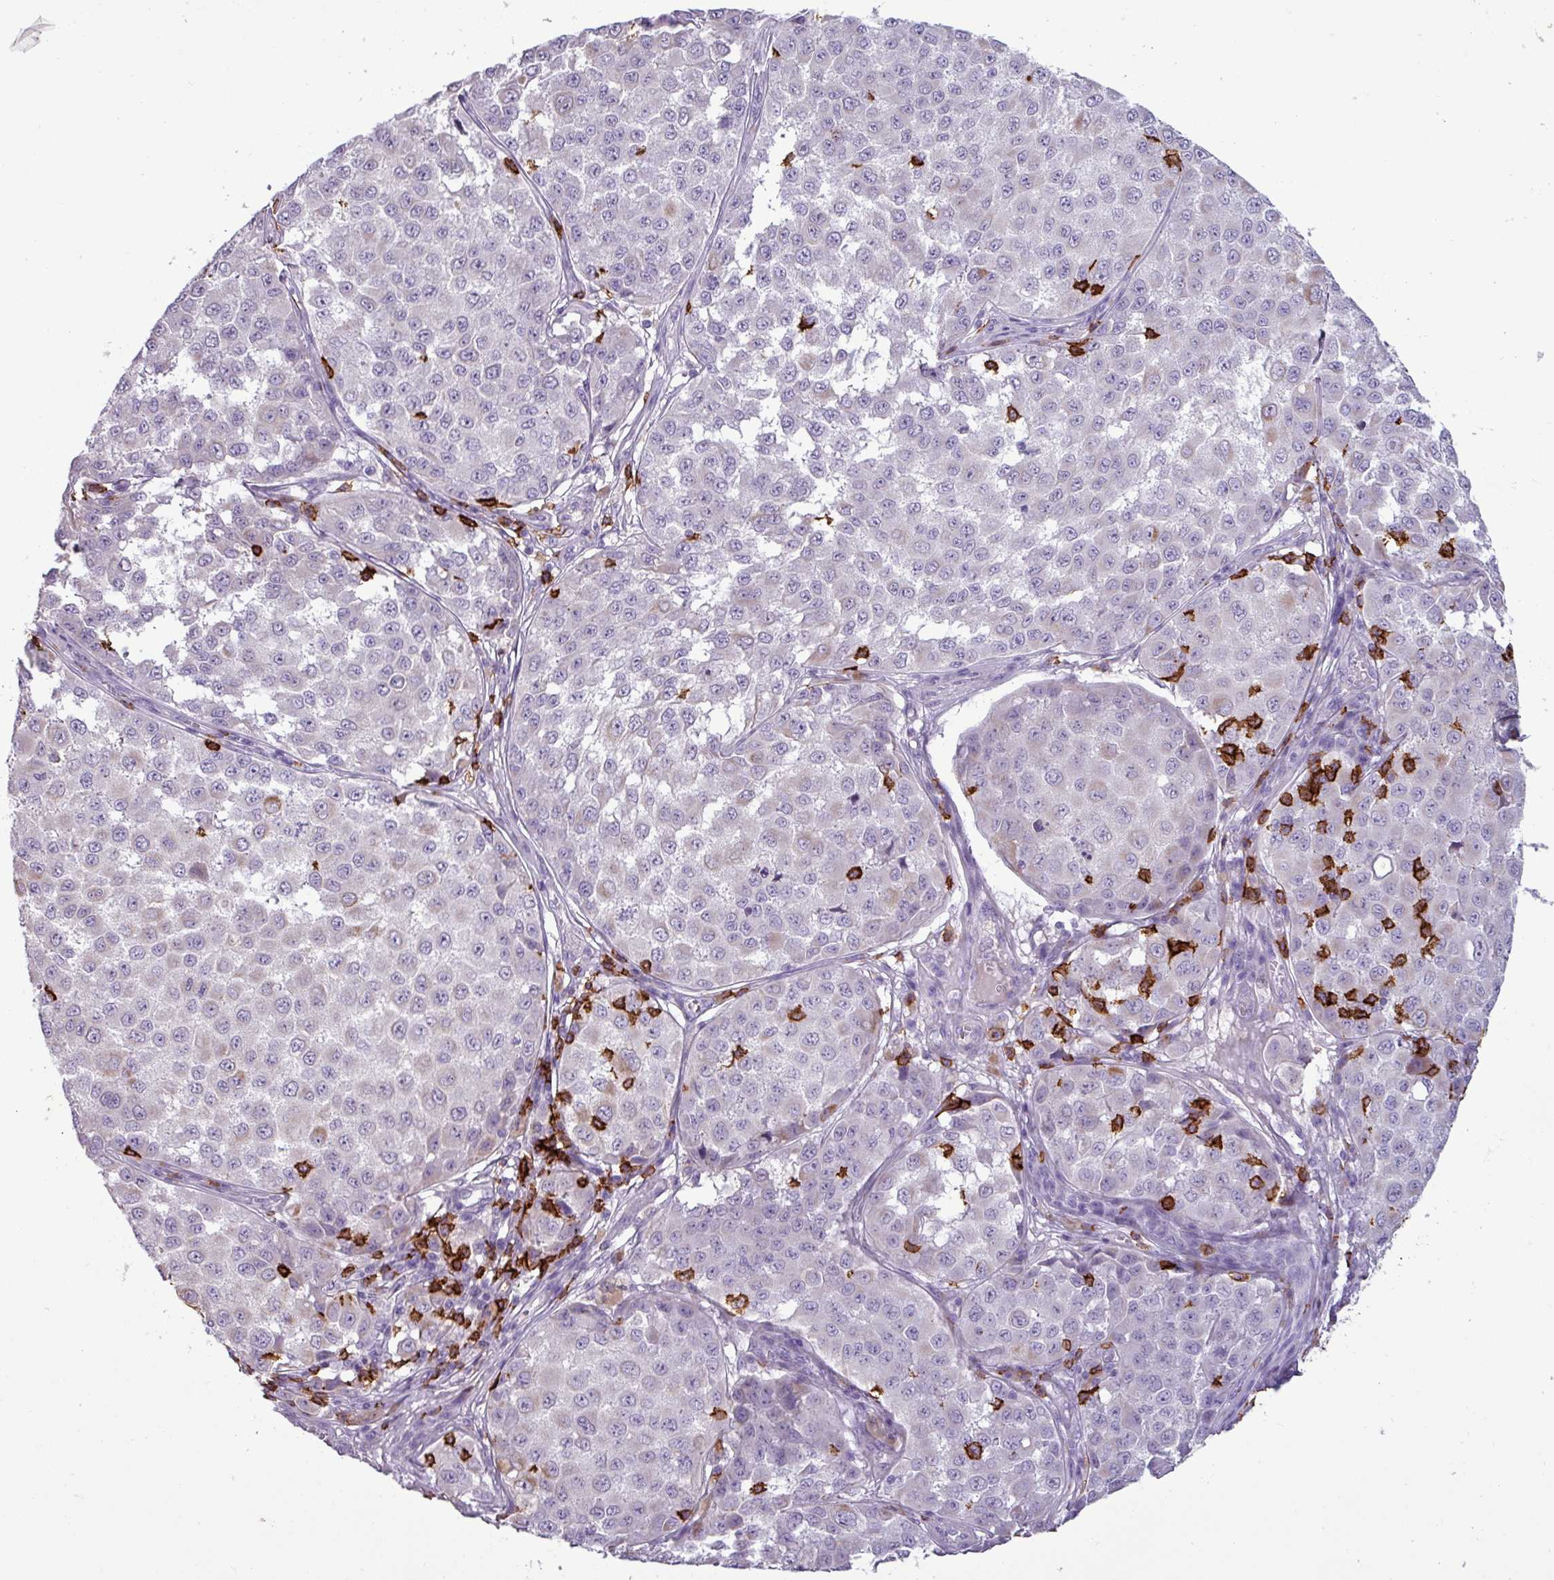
{"staining": {"intensity": "moderate", "quantity": "<25%", "location": "cytoplasmic/membranous"}, "tissue": "melanoma", "cell_type": "Tumor cells", "image_type": "cancer", "snomed": [{"axis": "morphology", "description": "Malignant melanoma, NOS"}, {"axis": "topography", "description": "Skin"}], "caption": "About <25% of tumor cells in human malignant melanoma show moderate cytoplasmic/membranous protein staining as visualized by brown immunohistochemical staining.", "gene": "CD8A", "patient": {"sex": "male", "age": 64}}